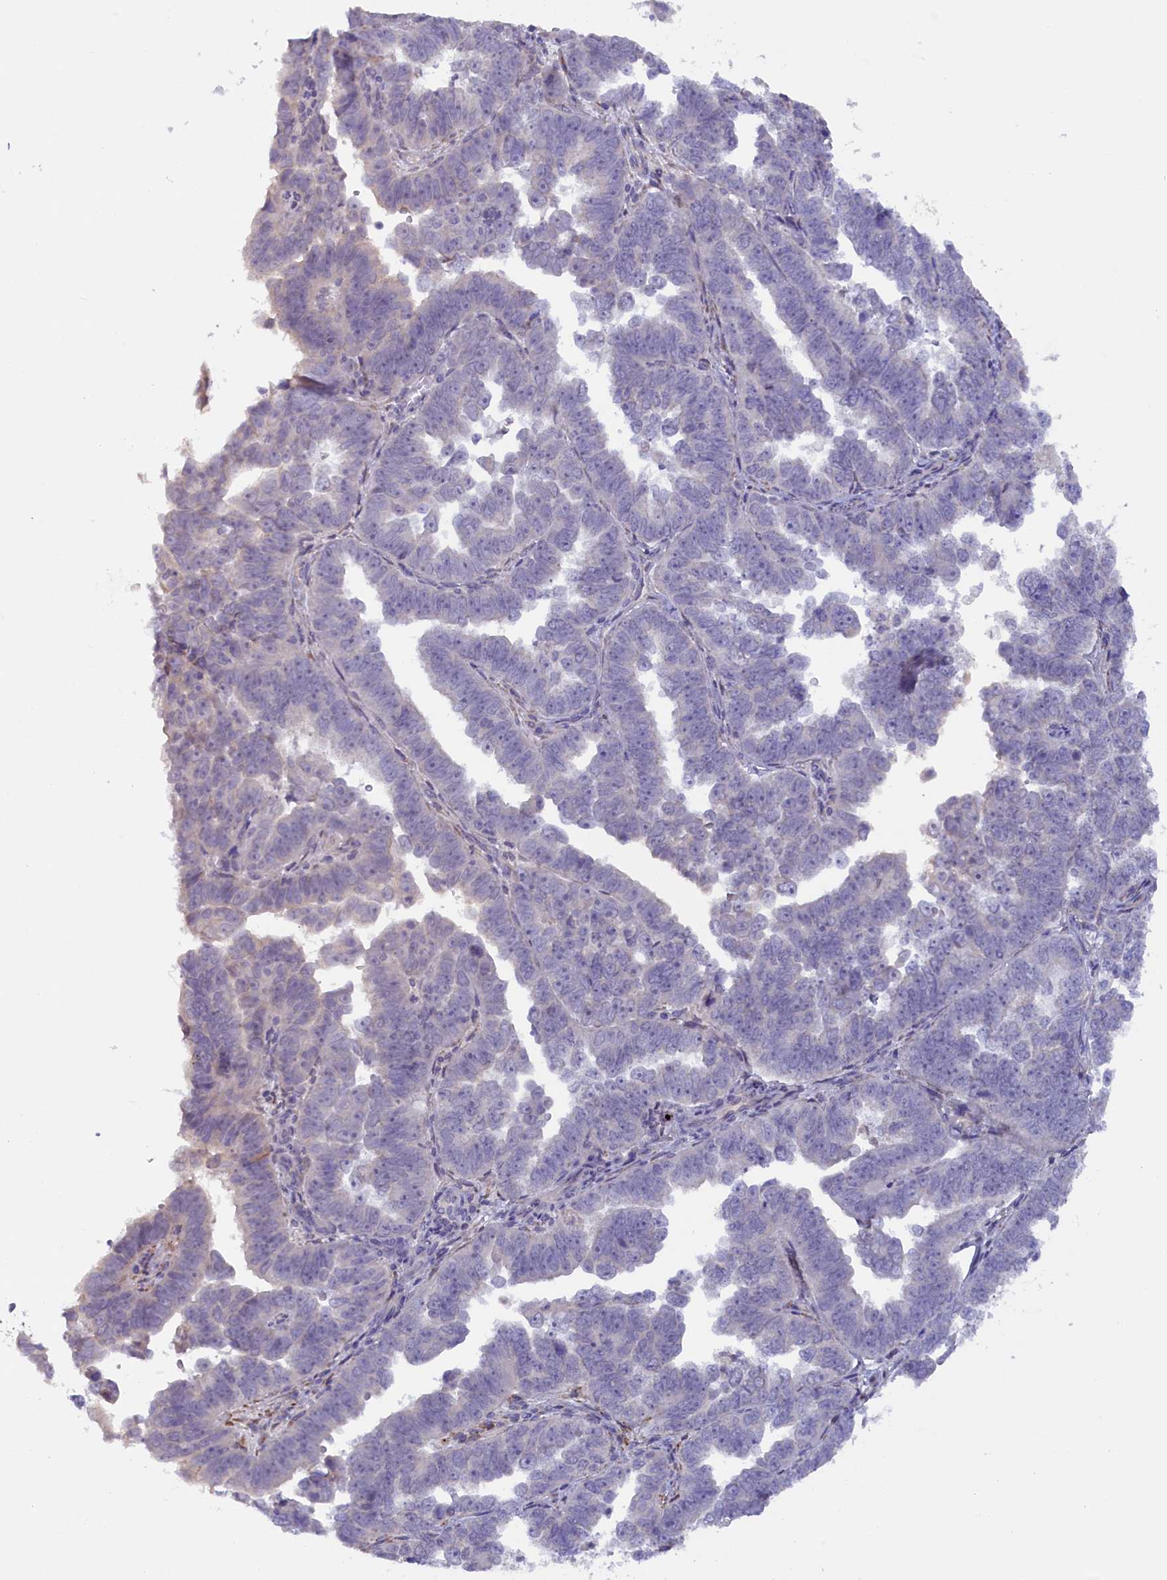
{"staining": {"intensity": "negative", "quantity": "none", "location": "none"}, "tissue": "endometrial cancer", "cell_type": "Tumor cells", "image_type": "cancer", "snomed": [{"axis": "morphology", "description": "Adenocarcinoma, NOS"}, {"axis": "topography", "description": "Endometrium"}], "caption": "The micrograph demonstrates no significant positivity in tumor cells of endometrial adenocarcinoma. Nuclei are stained in blue.", "gene": "ZSWIM4", "patient": {"sex": "female", "age": 75}}